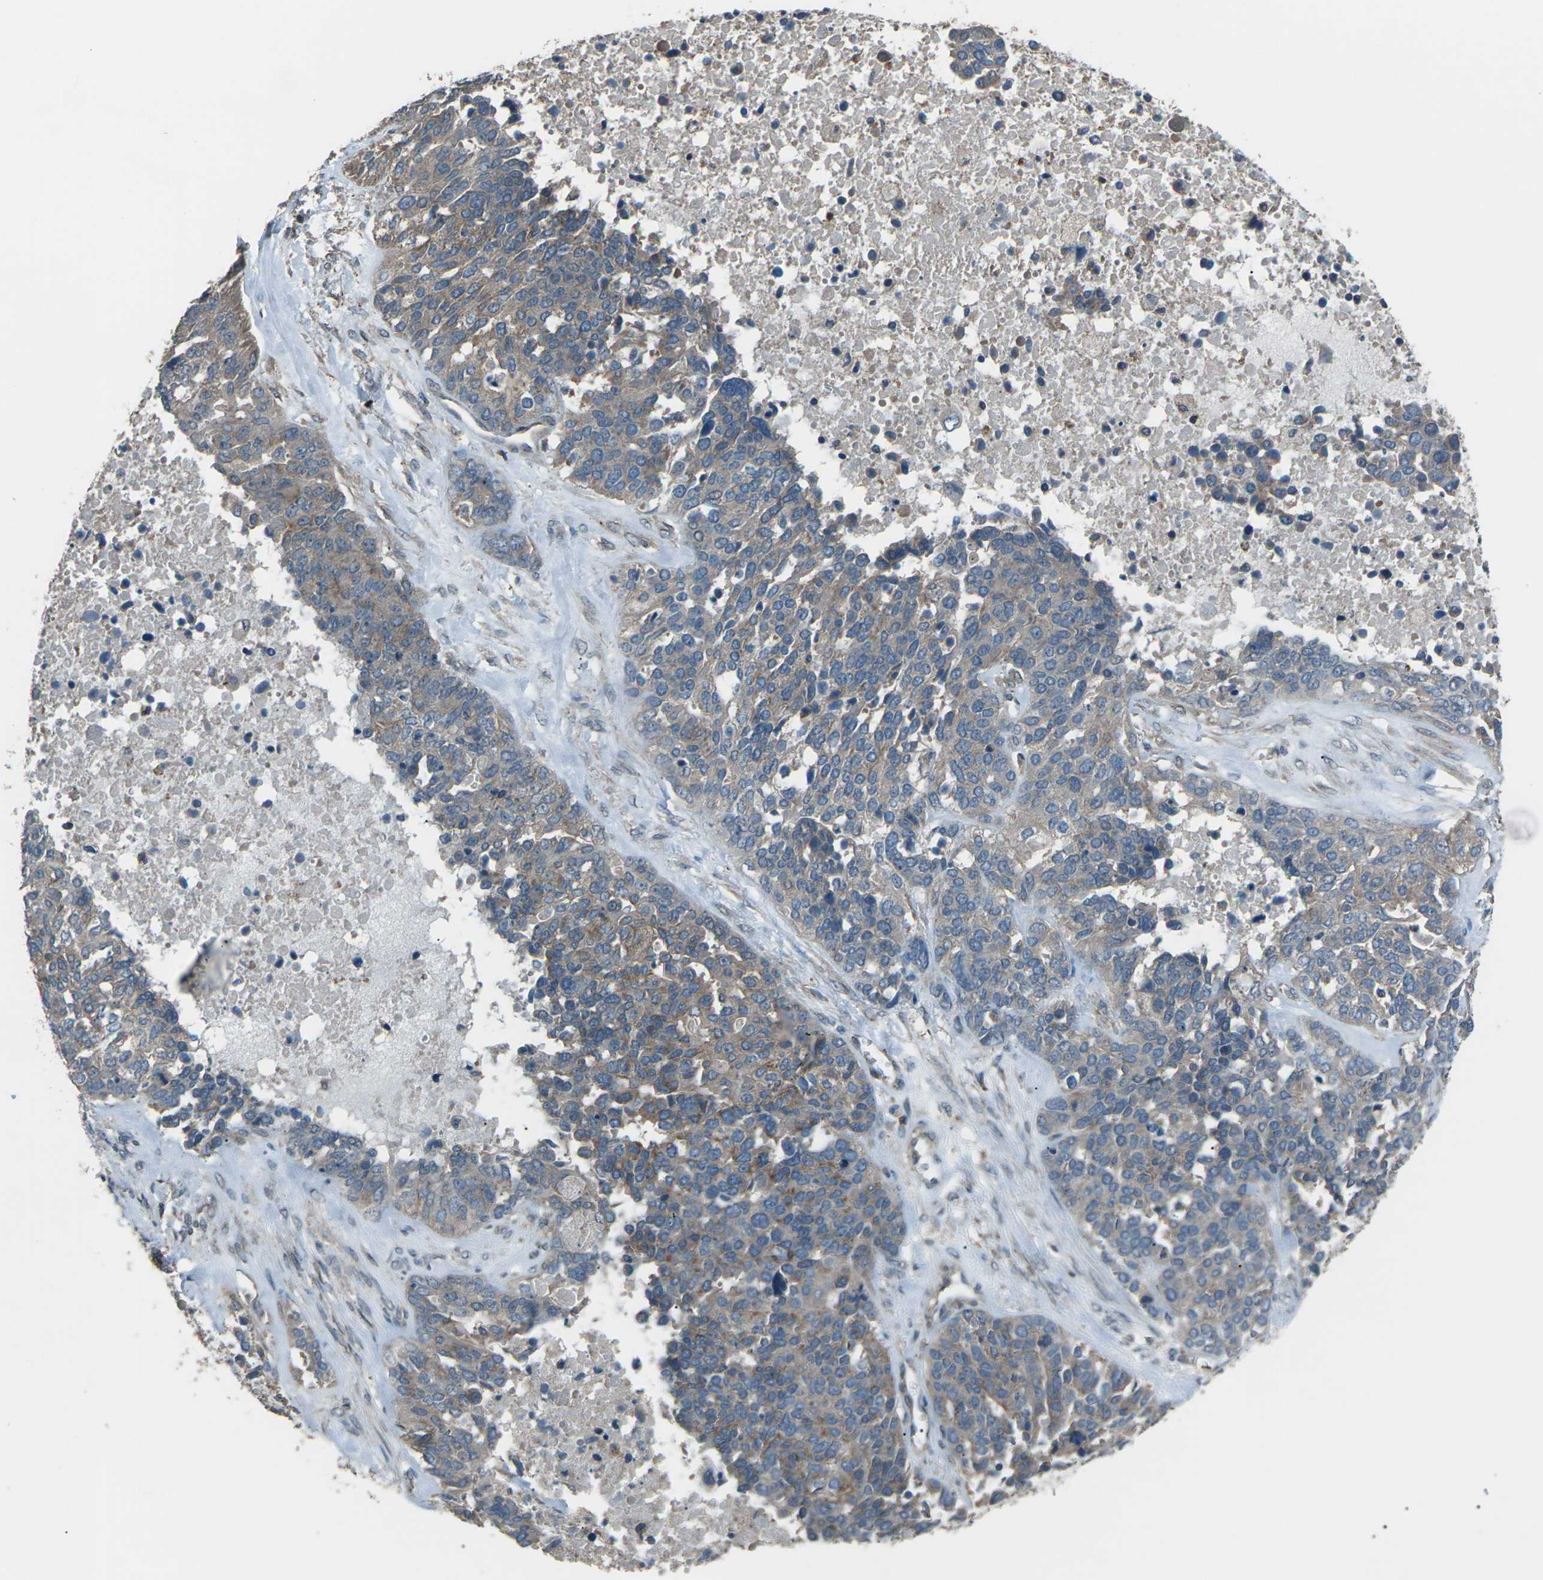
{"staining": {"intensity": "weak", "quantity": ">75%", "location": "cytoplasmic/membranous"}, "tissue": "ovarian cancer", "cell_type": "Tumor cells", "image_type": "cancer", "snomed": [{"axis": "morphology", "description": "Cystadenocarcinoma, serous, NOS"}, {"axis": "topography", "description": "Ovary"}], "caption": "Immunohistochemistry (IHC) histopathology image of serous cystadenocarcinoma (ovarian) stained for a protein (brown), which shows low levels of weak cytoplasmic/membranous positivity in approximately >75% of tumor cells.", "gene": "CMTM4", "patient": {"sex": "female", "age": 44}}